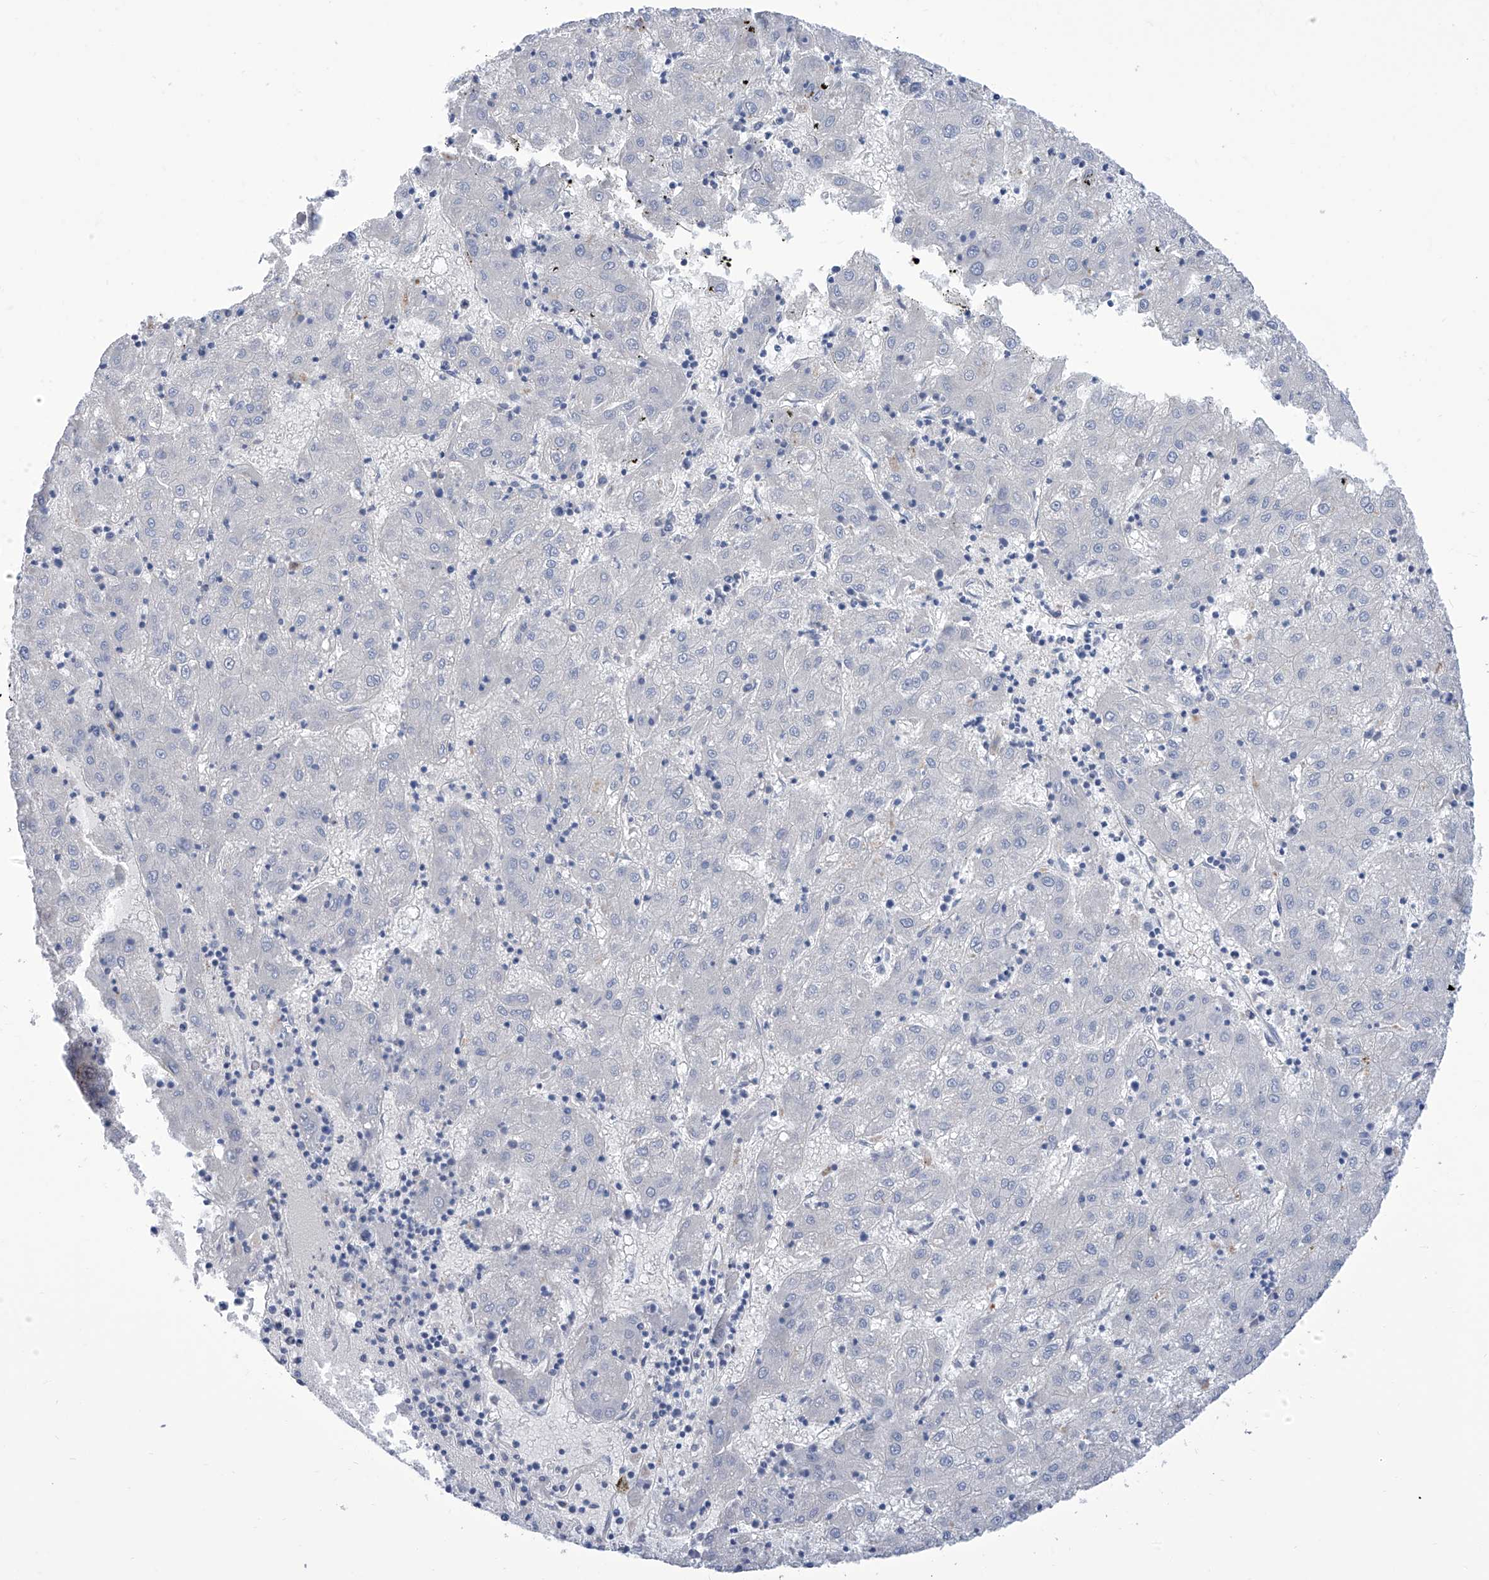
{"staining": {"intensity": "negative", "quantity": "none", "location": "none"}, "tissue": "liver cancer", "cell_type": "Tumor cells", "image_type": "cancer", "snomed": [{"axis": "morphology", "description": "Carcinoma, Hepatocellular, NOS"}, {"axis": "topography", "description": "Liver"}], "caption": "Immunohistochemistry (IHC) micrograph of human liver cancer stained for a protein (brown), which reveals no staining in tumor cells.", "gene": "IMPA2", "patient": {"sex": "male", "age": 72}}